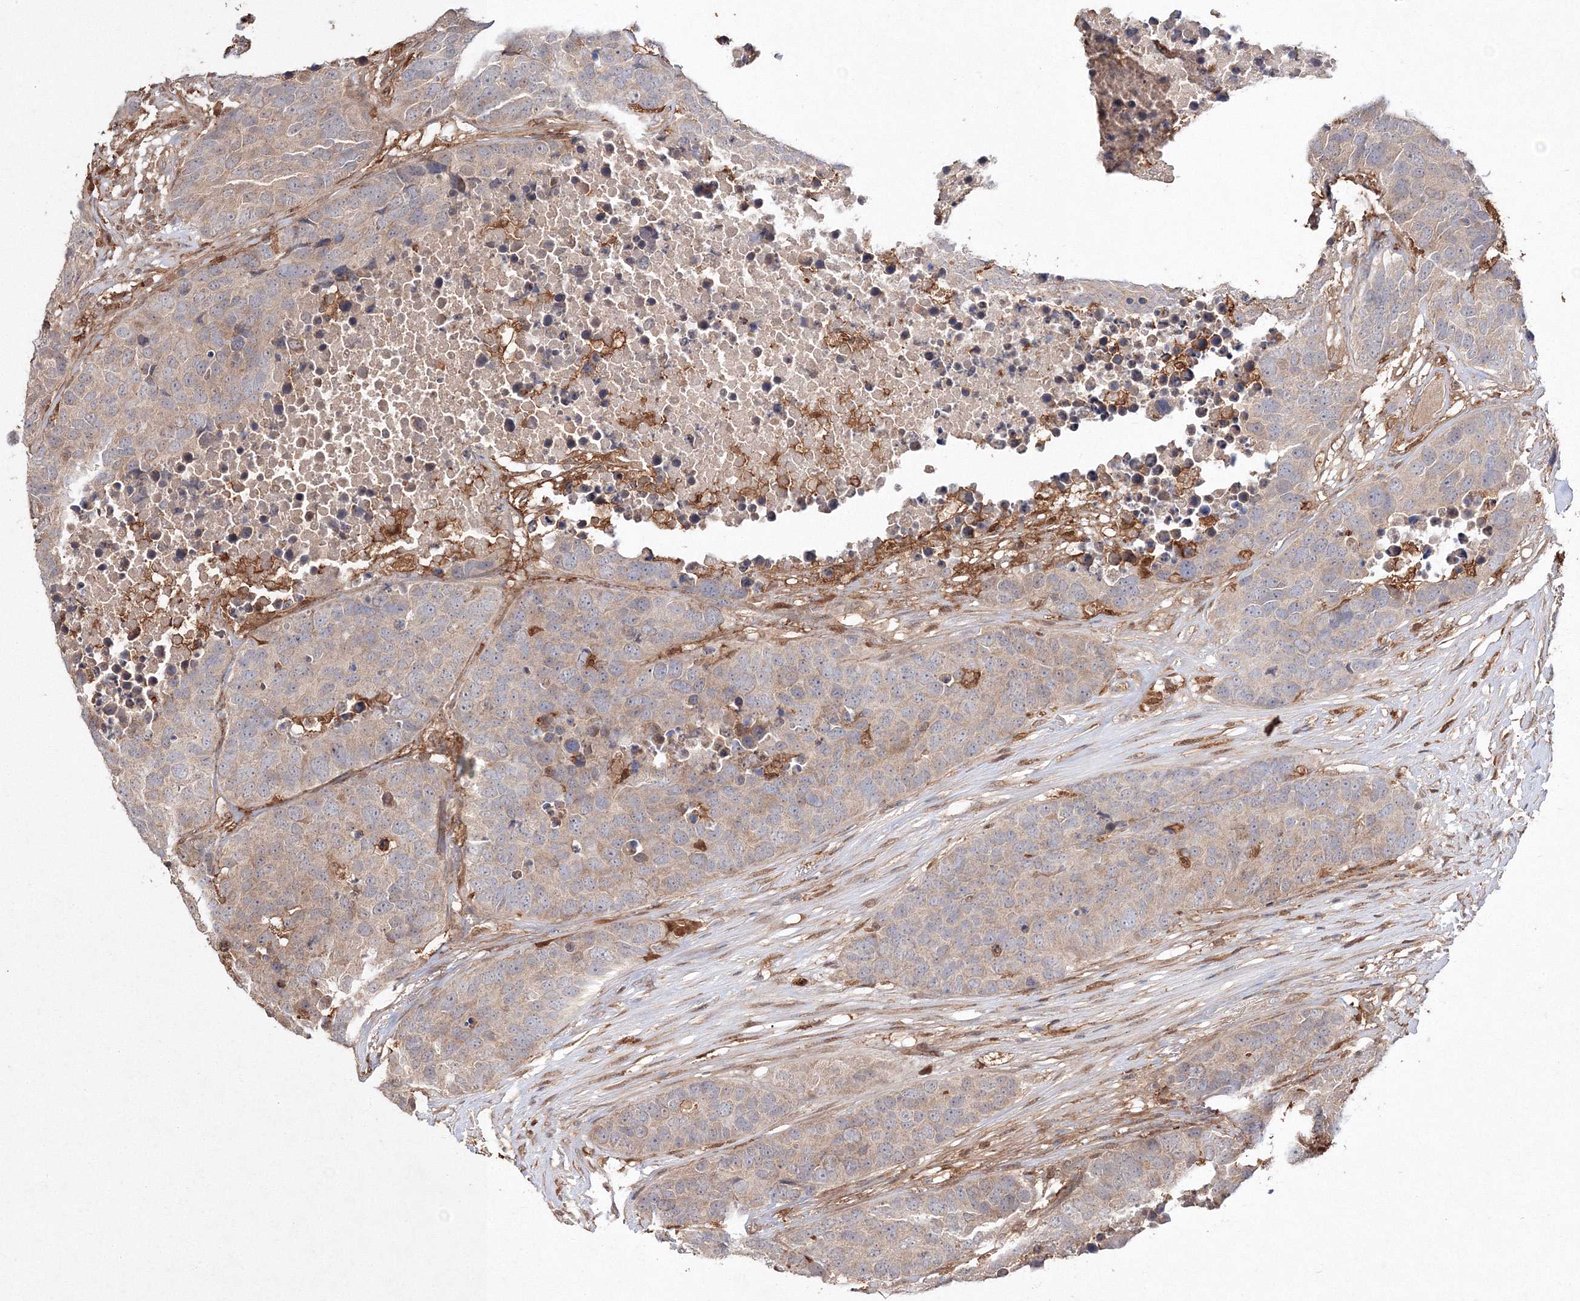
{"staining": {"intensity": "weak", "quantity": ">75%", "location": "cytoplasmic/membranous"}, "tissue": "carcinoid", "cell_type": "Tumor cells", "image_type": "cancer", "snomed": [{"axis": "morphology", "description": "Carcinoid, malignant, NOS"}, {"axis": "topography", "description": "Lung"}], "caption": "The immunohistochemical stain labels weak cytoplasmic/membranous positivity in tumor cells of malignant carcinoid tissue. (DAB IHC, brown staining for protein, blue staining for nuclei).", "gene": "S100A11", "patient": {"sex": "male", "age": 60}}